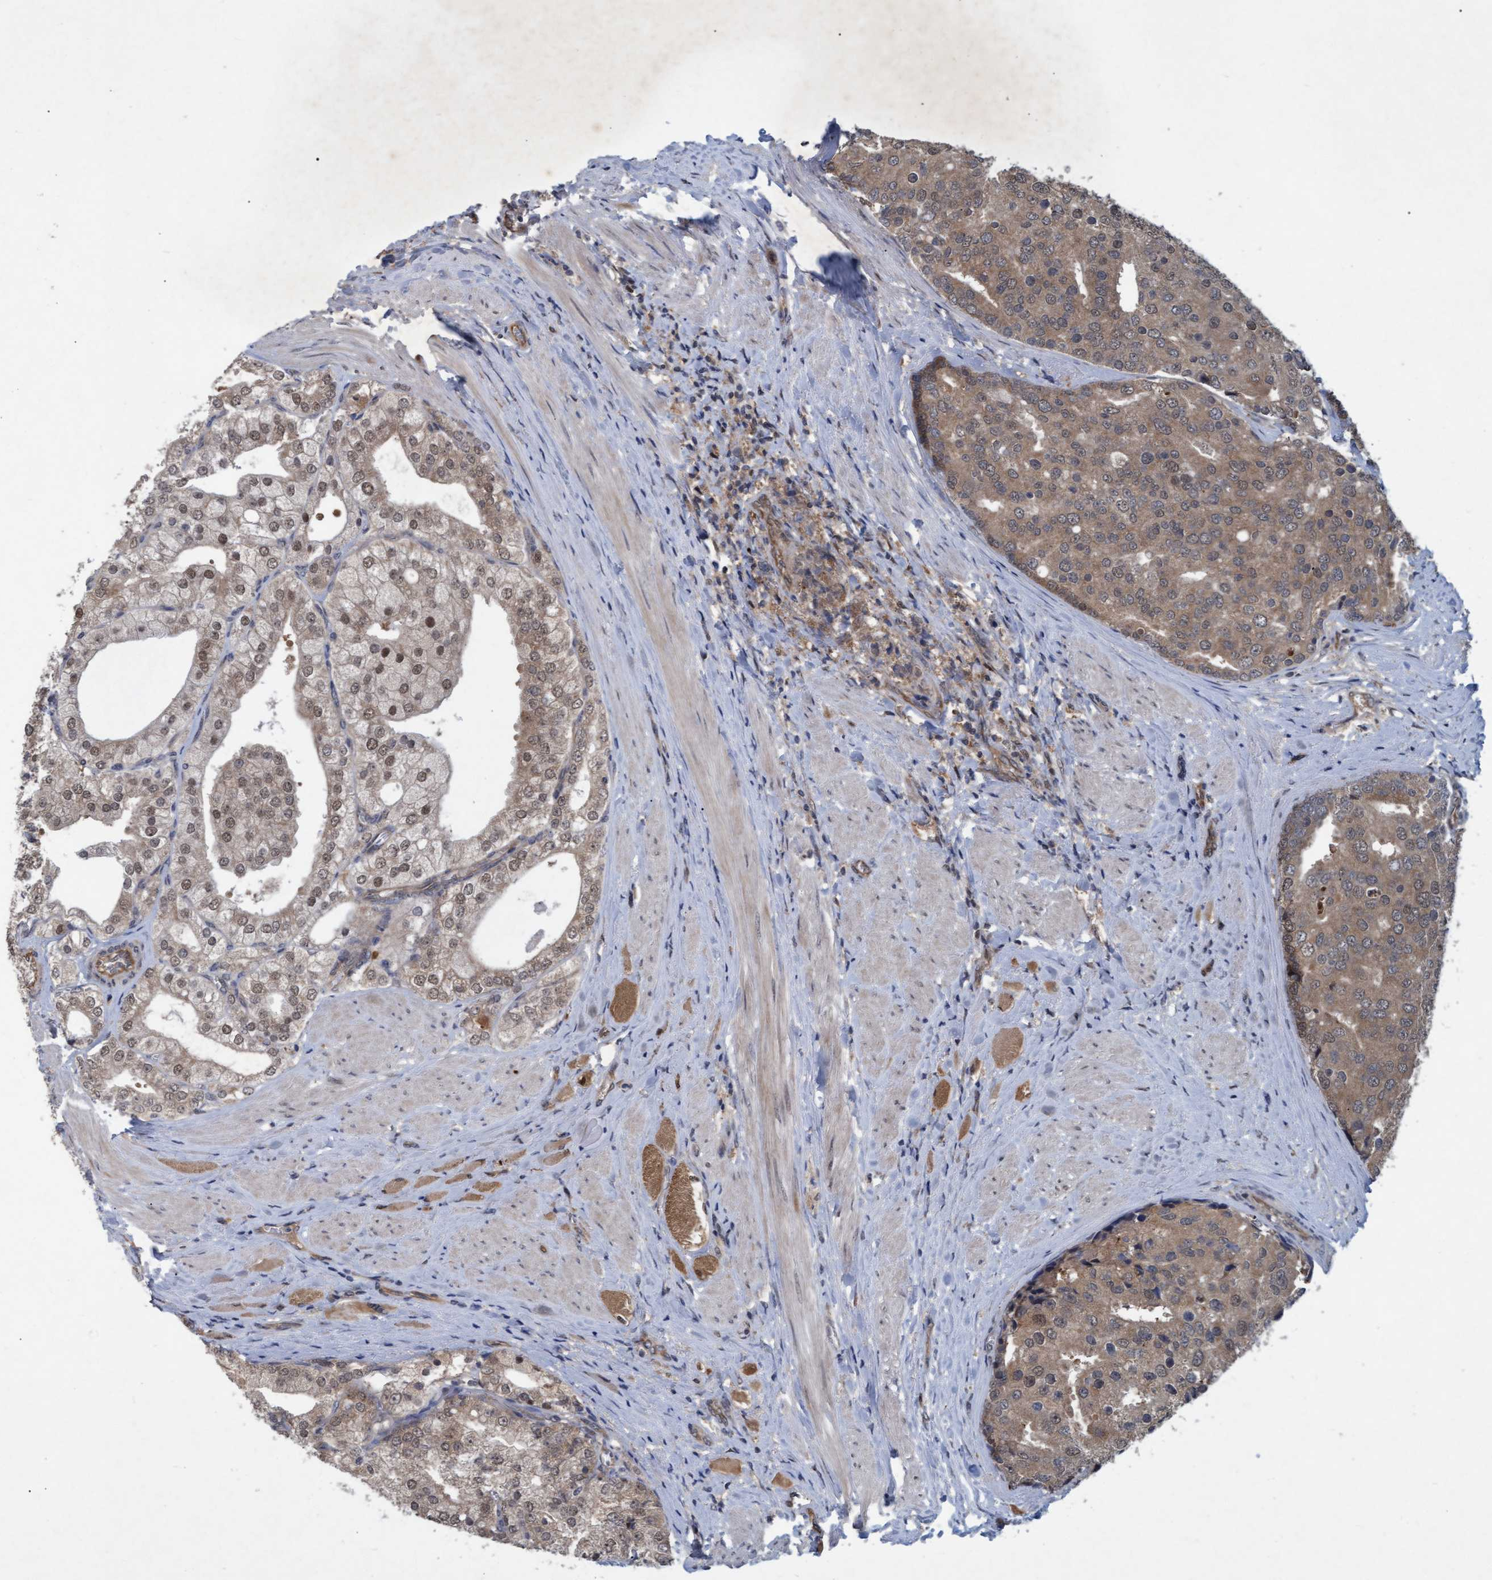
{"staining": {"intensity": "moderate", "quantity": ">75%", "location": "cytoplasmic/membranous,nuclear"}, "tissue": "prostate cancer", "cell_type": "Tumor cells", "image_type": "cancer", "snomed": [{"axis": "morphology", "description": "Adenocarcinoma, High grade"}, {"axis": "topography", "description": "Prostate"}], "caption": "This is a micrograph of immunohistochemistry staining of prostate cancer (adenocarcinoma (high-grade)), which shows moderate staining in the cytoplasmic/membranous and nuclear of tumor cells.", "gene": "PSMB6", "patient": {"sex": "male", "age": 50}}